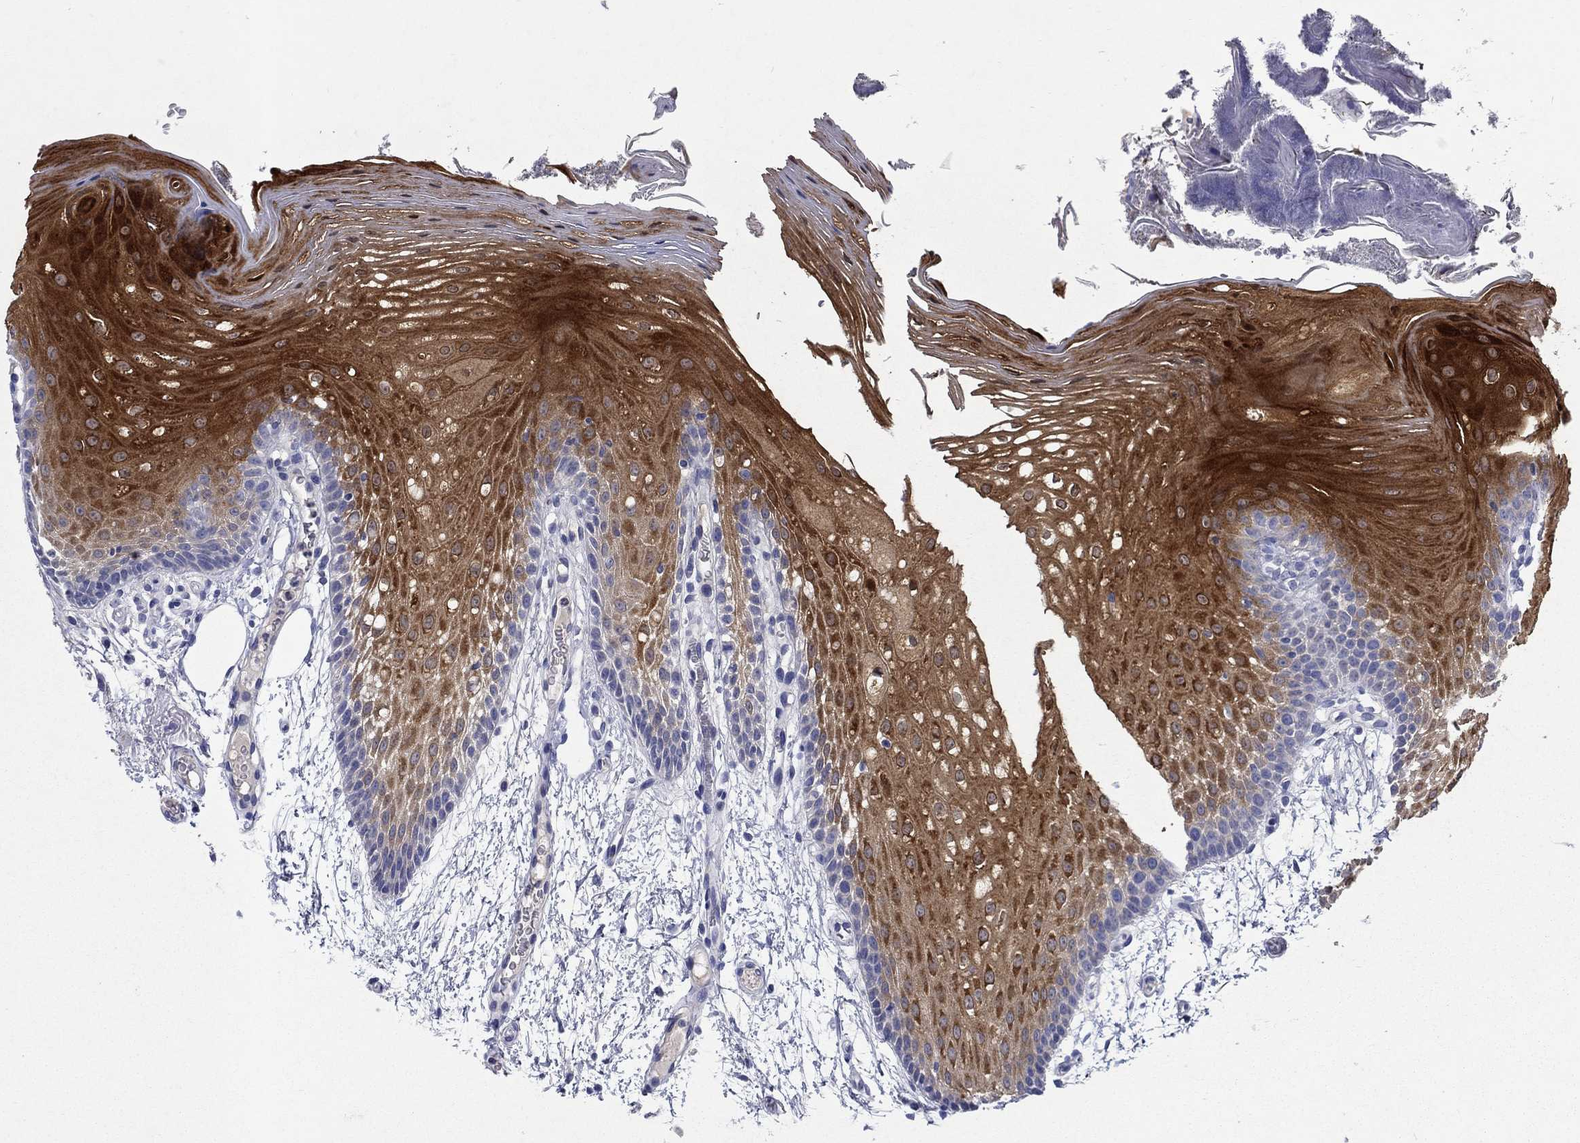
{"staining": {"intensity": "strong", "quantity": ">75%", "location": "cytoplasmic/membranous"}, "tissue": "oral mucosa", "cell_type": "Squamous epithelial cells", "image_type": "normal", "snomed": [{"axis": "morphology", "description": "Normal tissue, NOS"}, {"axis": "morphology", "description": "Squamous cell carcinoma, NOS"}, {"axis": "topography", "description": "Oral tissue"}, {"axis": "topography", "description": "Head-Neck"}], "caption": "Strong cytoplasmic/membranous positivity is identified in about >75% of squamous epithelial cells in benign oral mucosa. (DAB IHC, brown staining for protein, blue staining for nuclei).", "gene": "SULT2B1", "patient": {"sex": "male", "age": 69}}